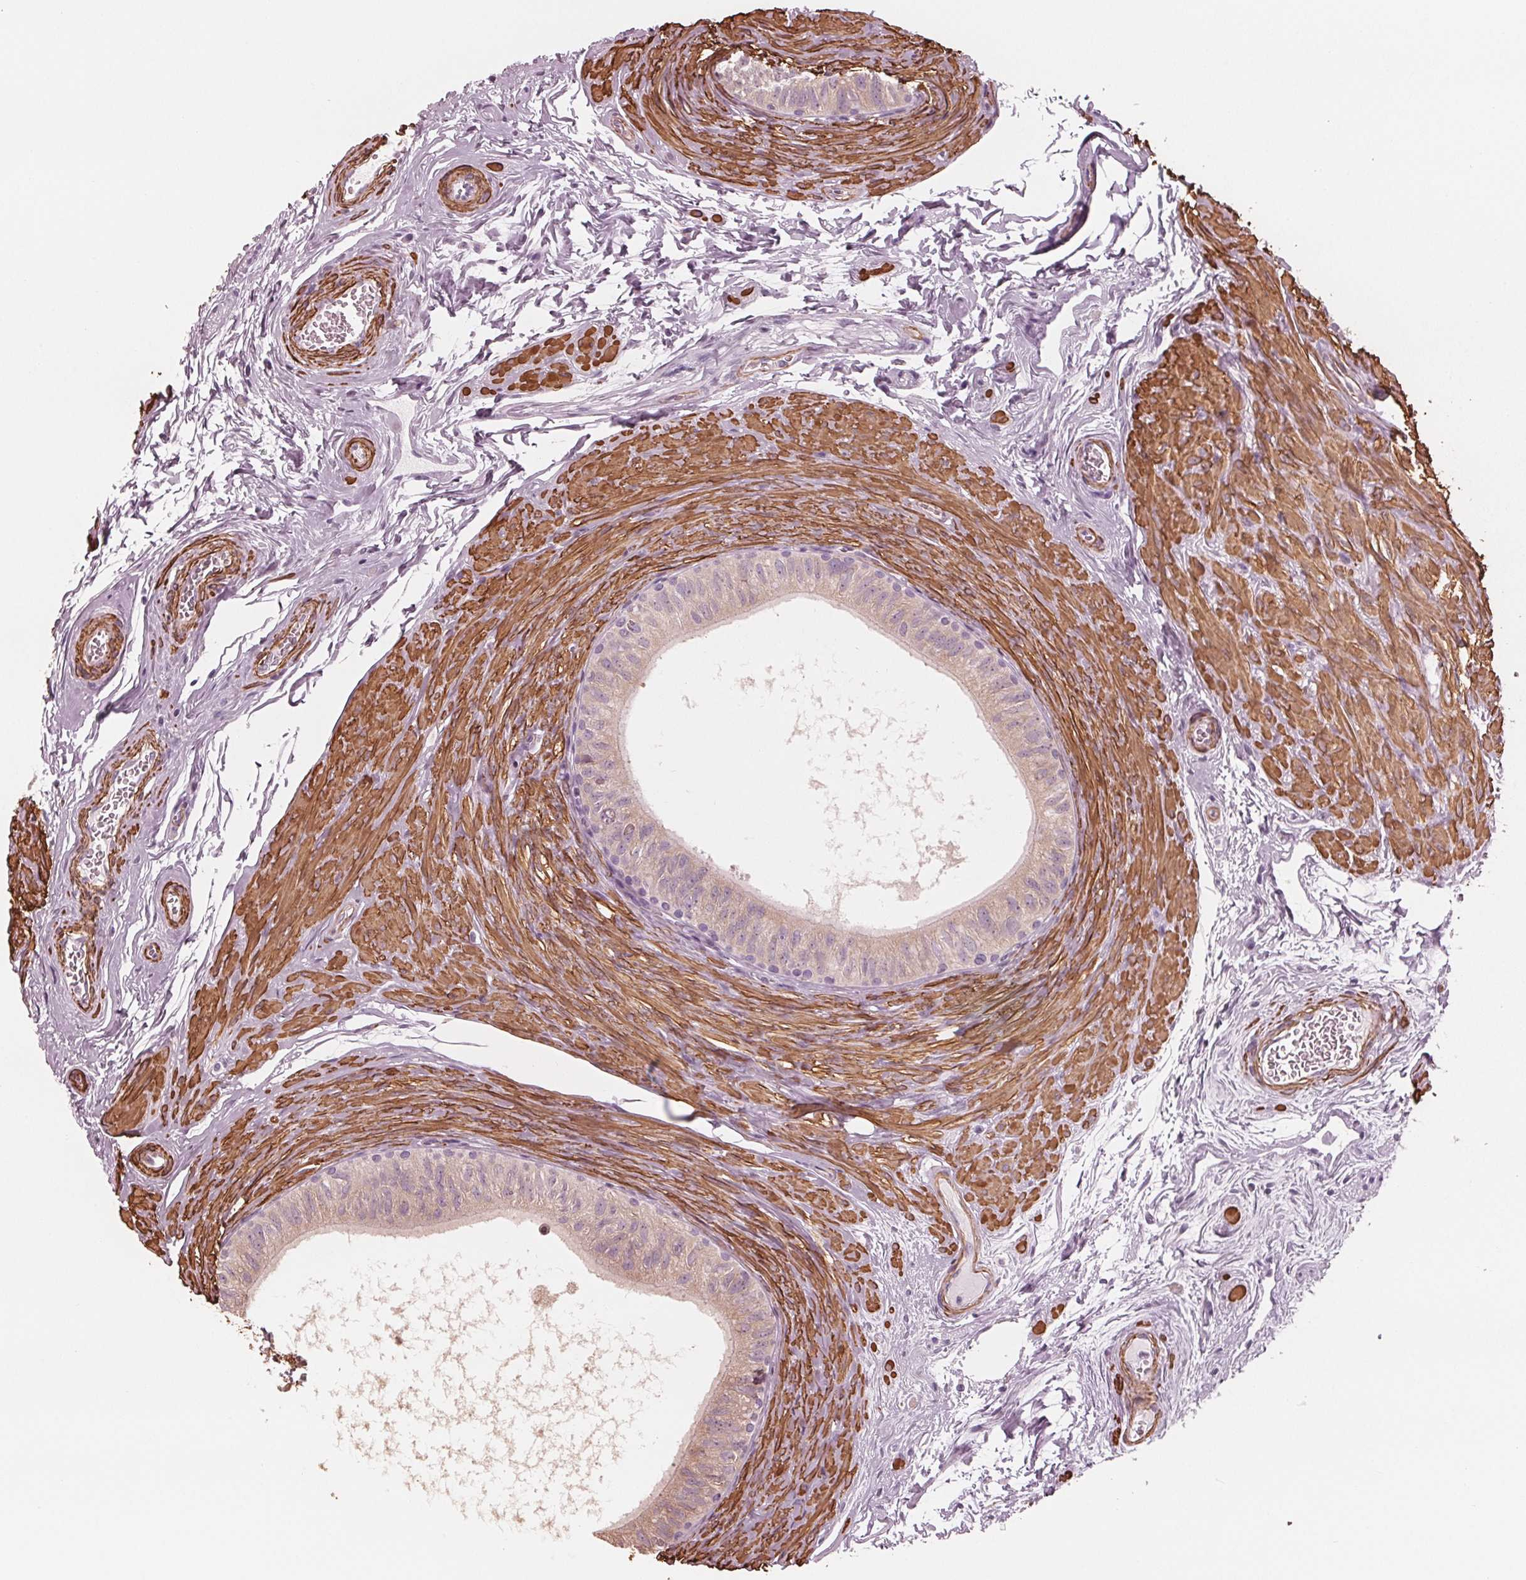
{"staining": {"intensity": "weak", "quantity": "<25%", "location": "cytoplasmic/membranous"}, "tissue": "epididymis", "cell_type": "Glandular cells", "image_type": "normal", "snomed": [{"axis": "morphology", "description": "Normal tissue, NOS"}, {"axis": "topography", "description": "Epididymis"}], "caption": "The histopathology image demonstrates no staining of glandular cells in unremarkable epididymis.", "gene": "MIER3", "patient": {"sex": "male", "age": 36}}